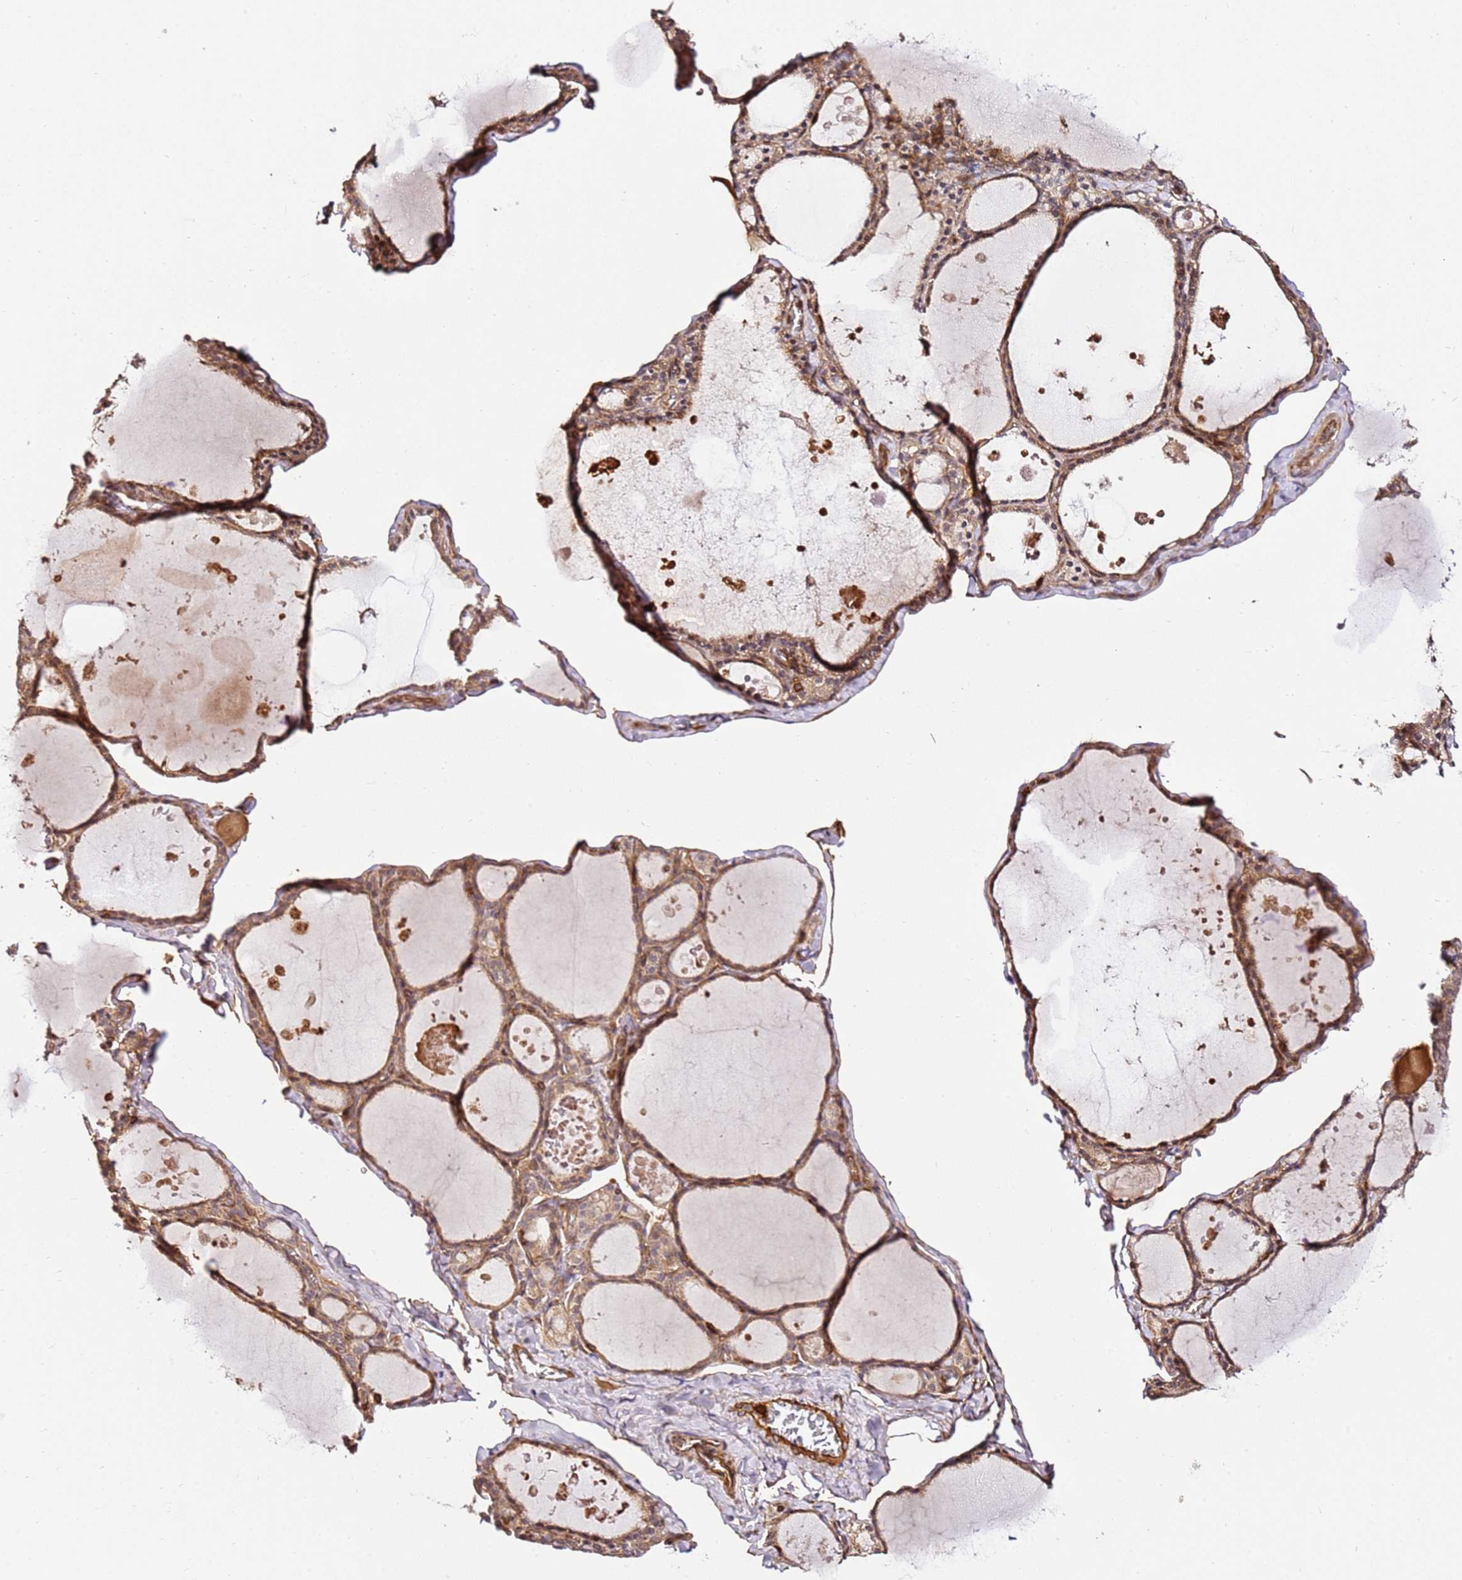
{"staining": {"intensity": "moderate", "quantity": ">75%", "location": "cytoplasmic/membranous"}, "tissue": "thyroid gland", "cell_type": "Glandular cells", "image_type": "normal", "snomed": [{"axis": "morphology", "description": "Normal tissue, NOS"}, {"axis": "topography", "description": "Thyroid gland"}], "caption": "Immunohistochemical staining of normal human thyroid gland demonstrates medium levels of moderate cytoplasmic/membranous positivity in approximately >75% of glandular cells.", "gene": "KATNAL2", "patient": {"sex": "male", "age": 56}}